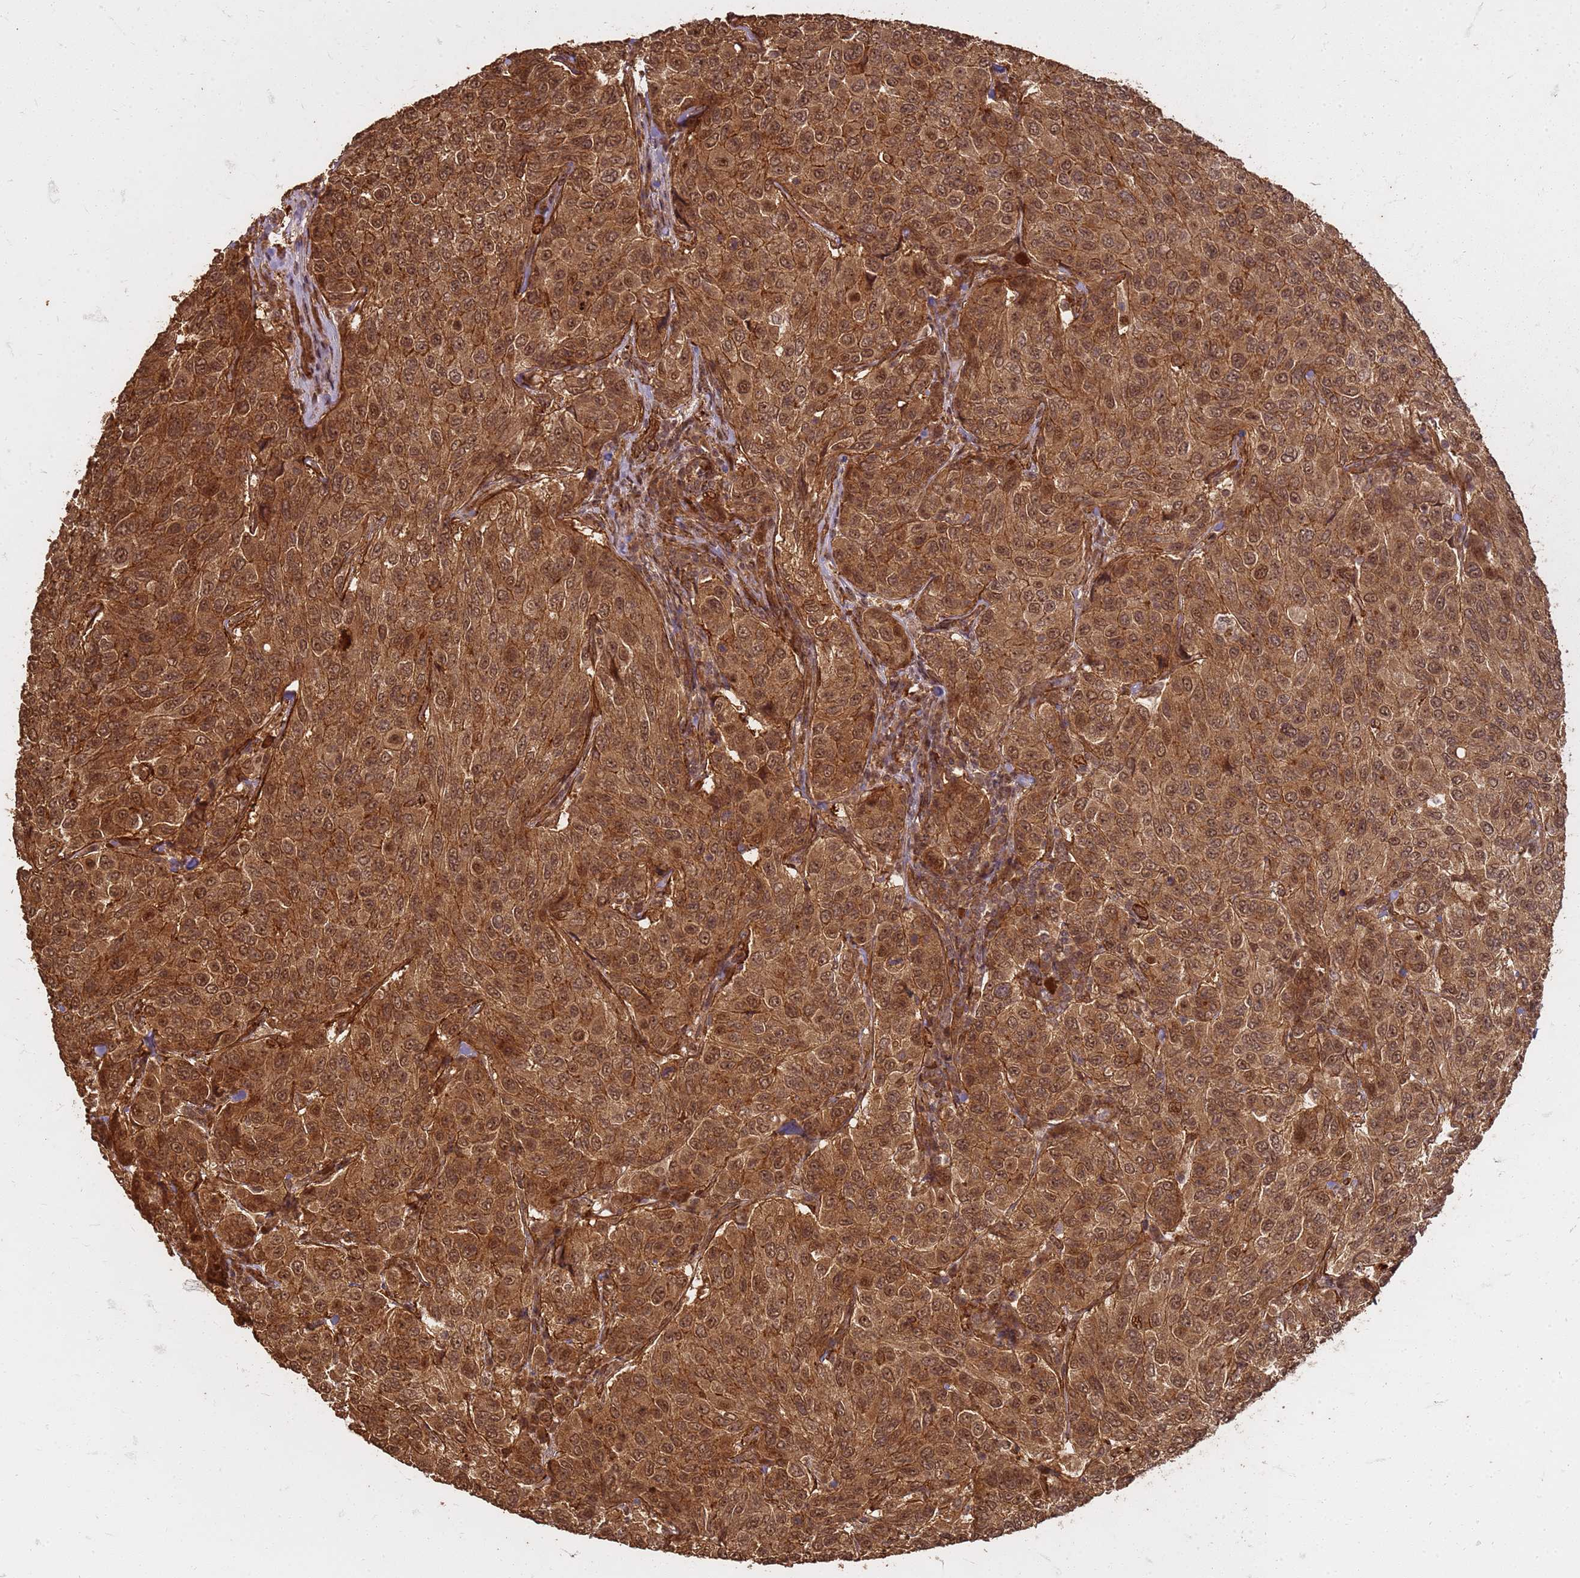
{"staining": {"intensity": "moderate", "quantity": ">75%", "location": "cytoplasmic/membranous,nuclear"}, "tissue": "breast cancer", "cell_type": "Tumor cells", "image_type": "cancer", "snomed": [{"axis": "morphology", "description": "Duct carcinoma"}, {"axis": "topography", "description": "Breast"}], "caption": "DAB immunohistochemical staining of human breast cancer (infiltrating ductal carcinoma) demonstrates moderate cytoplasmic/membranous and nuclear protein staining in approximately >75% of tumor cells. (Brightfield microscopy of DAB IHC at high magnification).", "gene": "KIF26A", "patient": {"sex": "female", "age": 55}}